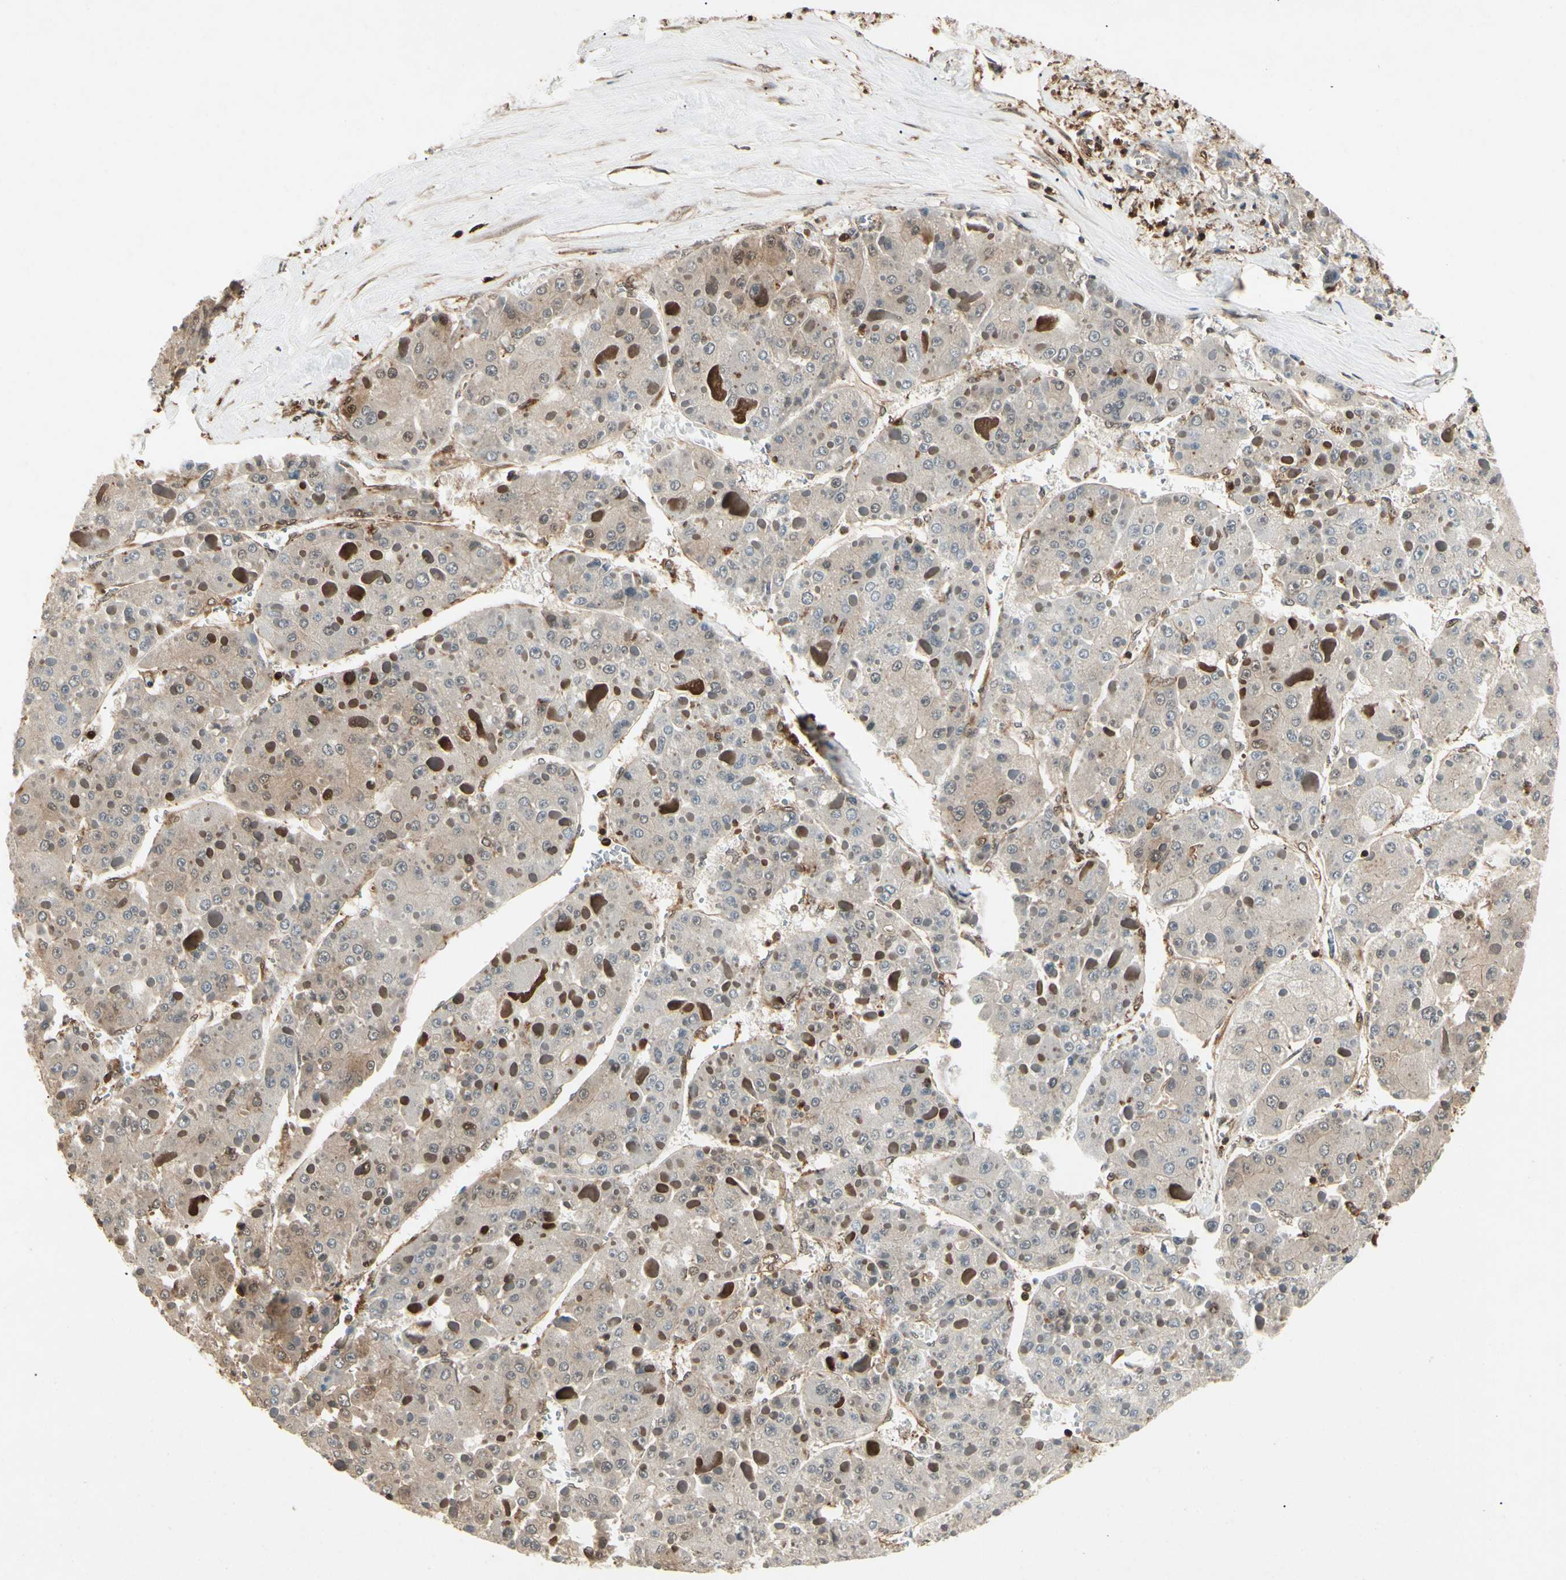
{"staining": {"intensity": "weak", "quantity": "25%-75%", "location": "cytoplasmic/membranous,nuclear"}, "tissue": "liver cancer", "cell_type": "Tumor cells", "image_type": "cancer", "snomed": [{"axis": "morphology", "description": "Carcinoma, Hepatocellular, NOS"}, {"axis": "topography", "description": "Liver"}], "caption": "Immunohistochemical staining of human hepatocellular carcinoma (liver) displays low levels of weak cytoplasmic/membranous and nuclear expression in approximately 25%-75% of tumor cells. (Stains: DAB in brown, nuclei in blue, Microscopy: brightfield microscopy at high magnification).", "gene": "YWHAQ", "patient": {"sex": "female", "age": 73}}